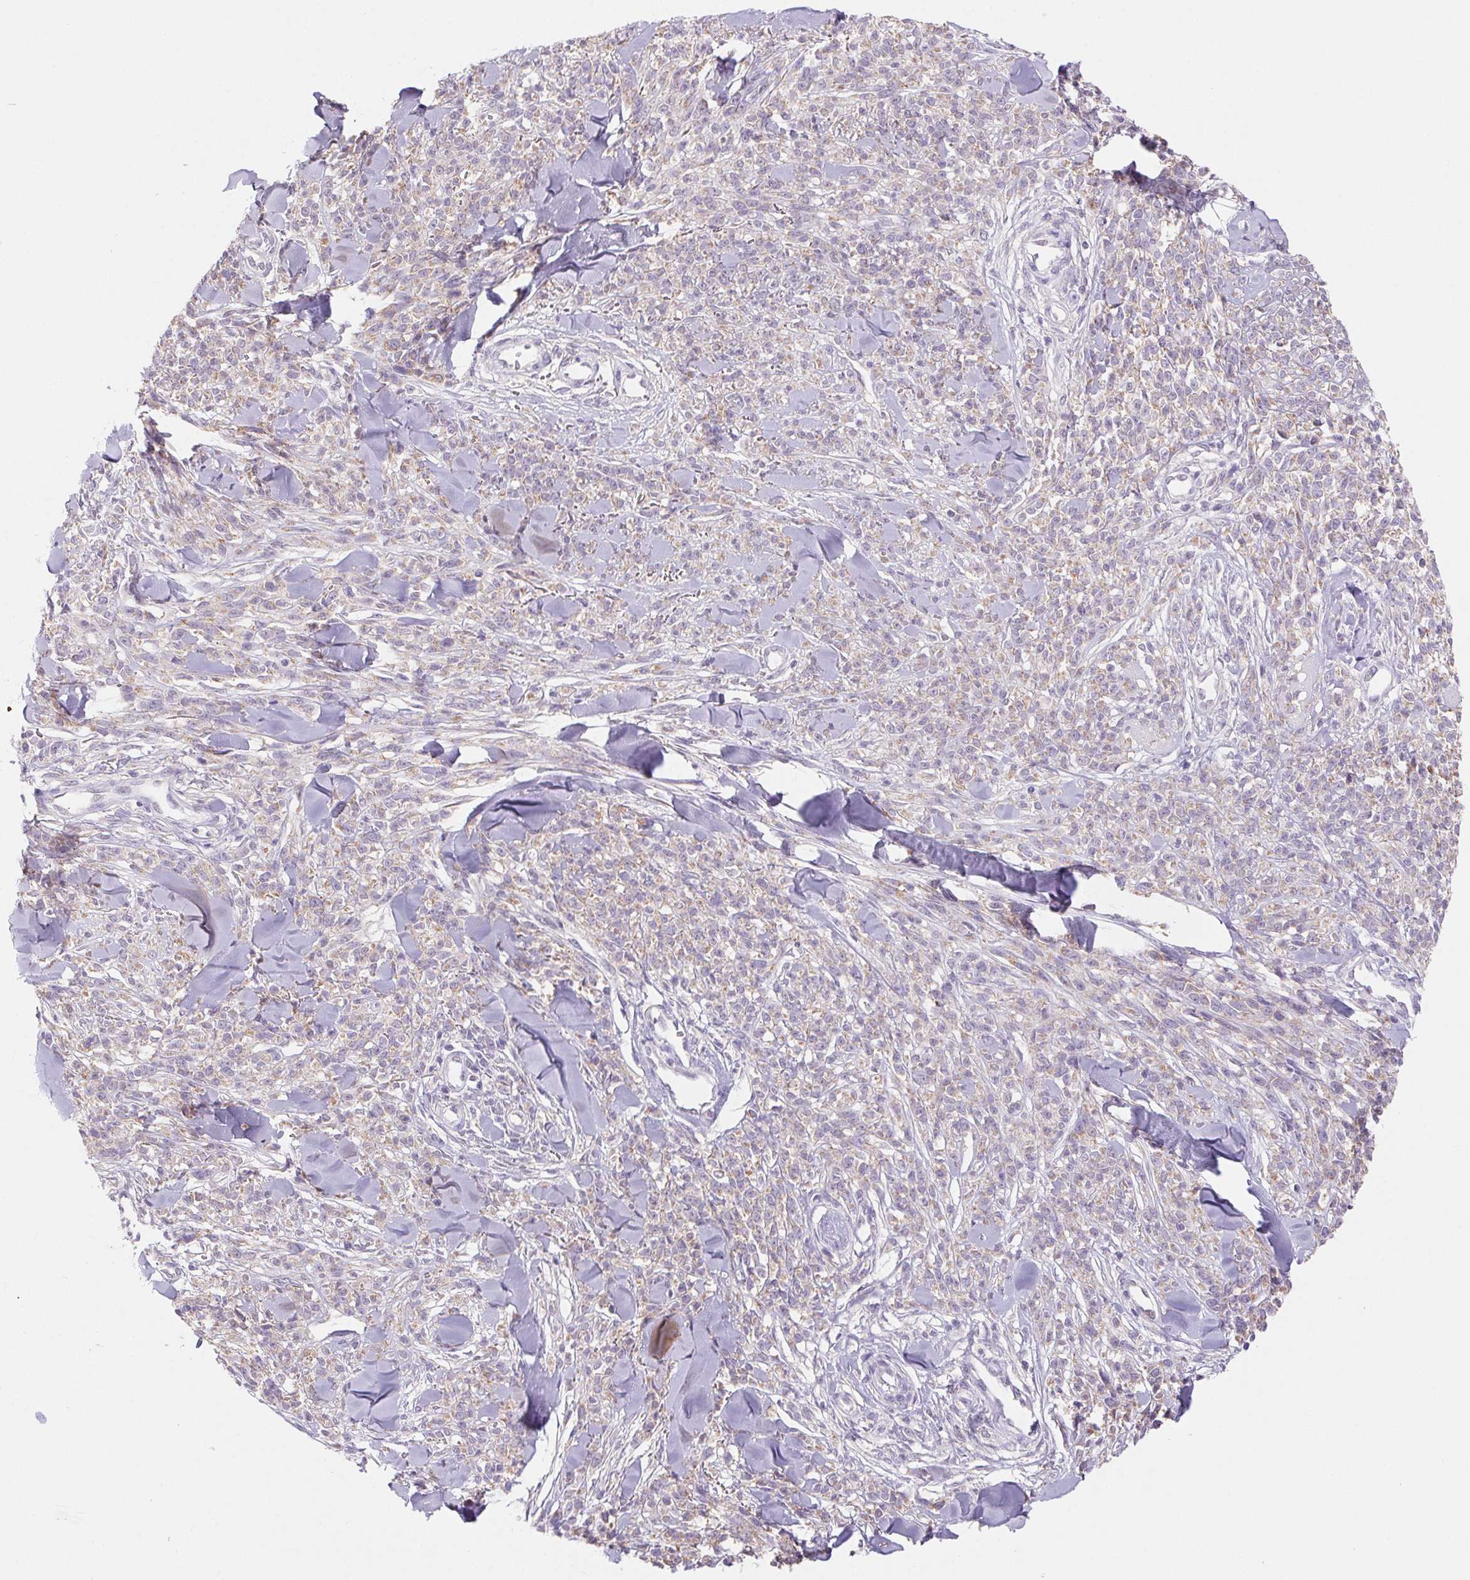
{"staining": {"intensity": "negative", "quantity": "none", "location": "none"}, "tissue": "melanoma", "cell_type": "Tumor cells", "image_type": "cancer", "snomed": [{"axis": "morphology", "description": "Malignant melanoma, NOS"}, {"axis": "topography", "description": "Skin"}, {"axis": "topography", "description": "Skin of trunk"}], "caption": "The image exhibits no significant staining in tumor cells of malignant melanoma.", "gene": "DPPA5", "patient": {"sex": "male", "age": 74}}